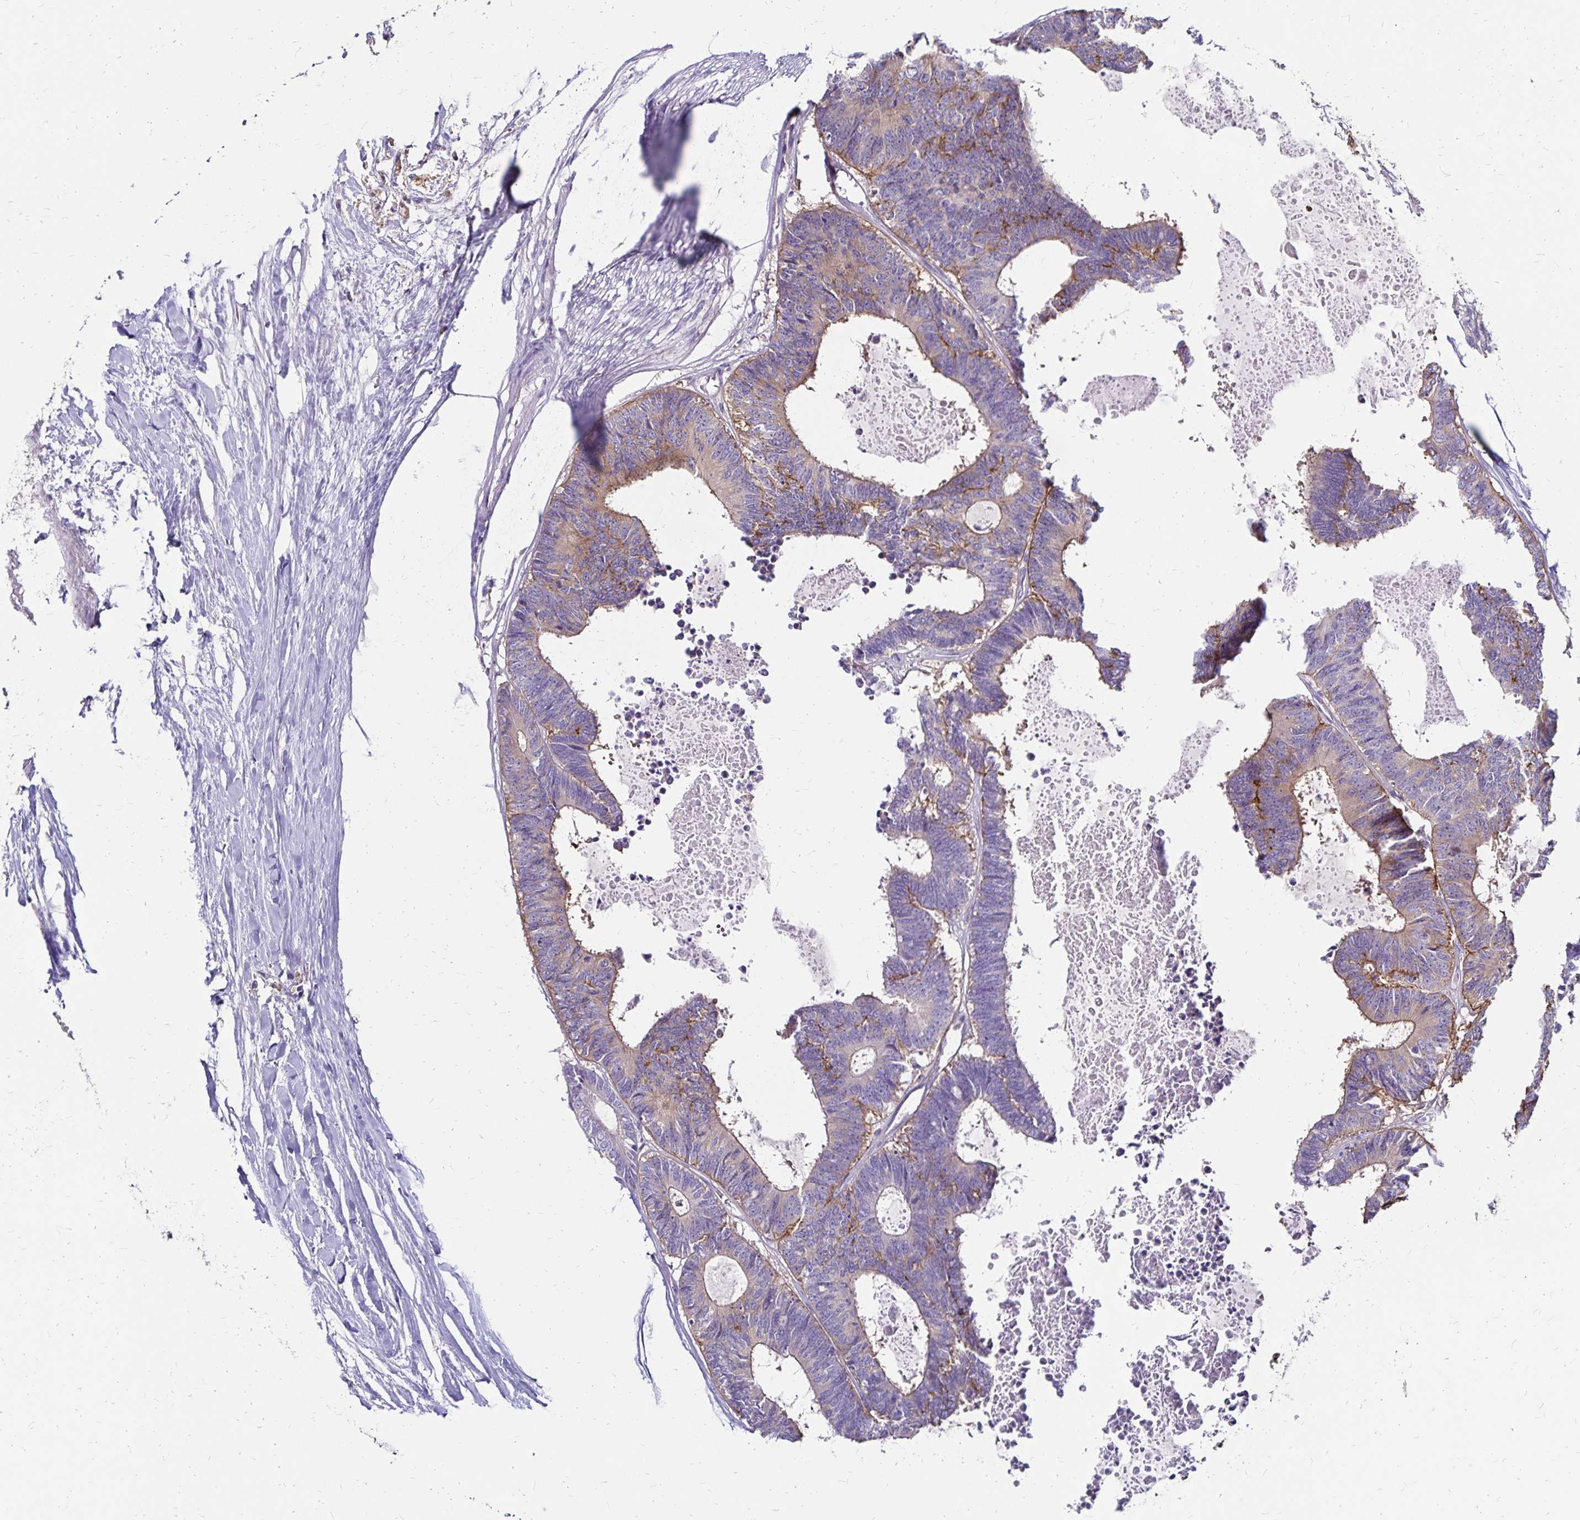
{"staining": {"intensity": "negative", "quantity": "none", "location": "none"}, "tissue": "colorectal cancer", "cell_type": "Tumor cells", "image_type": "cancer", "snomed": [{"axis": "morphology", "description": "Adenocarcinoma, NOS"}, {"axis": "topography", "description": "Colon"}, {"axis": "topography", "description": "Rectum"}], "caption": "IHC image of human adenocarcinoma (colorectal) stained for a protein (brown), which shows no staining in tumor cells.", "gene": "TNS3", "patient": {"sex": "male", "age": 57}}